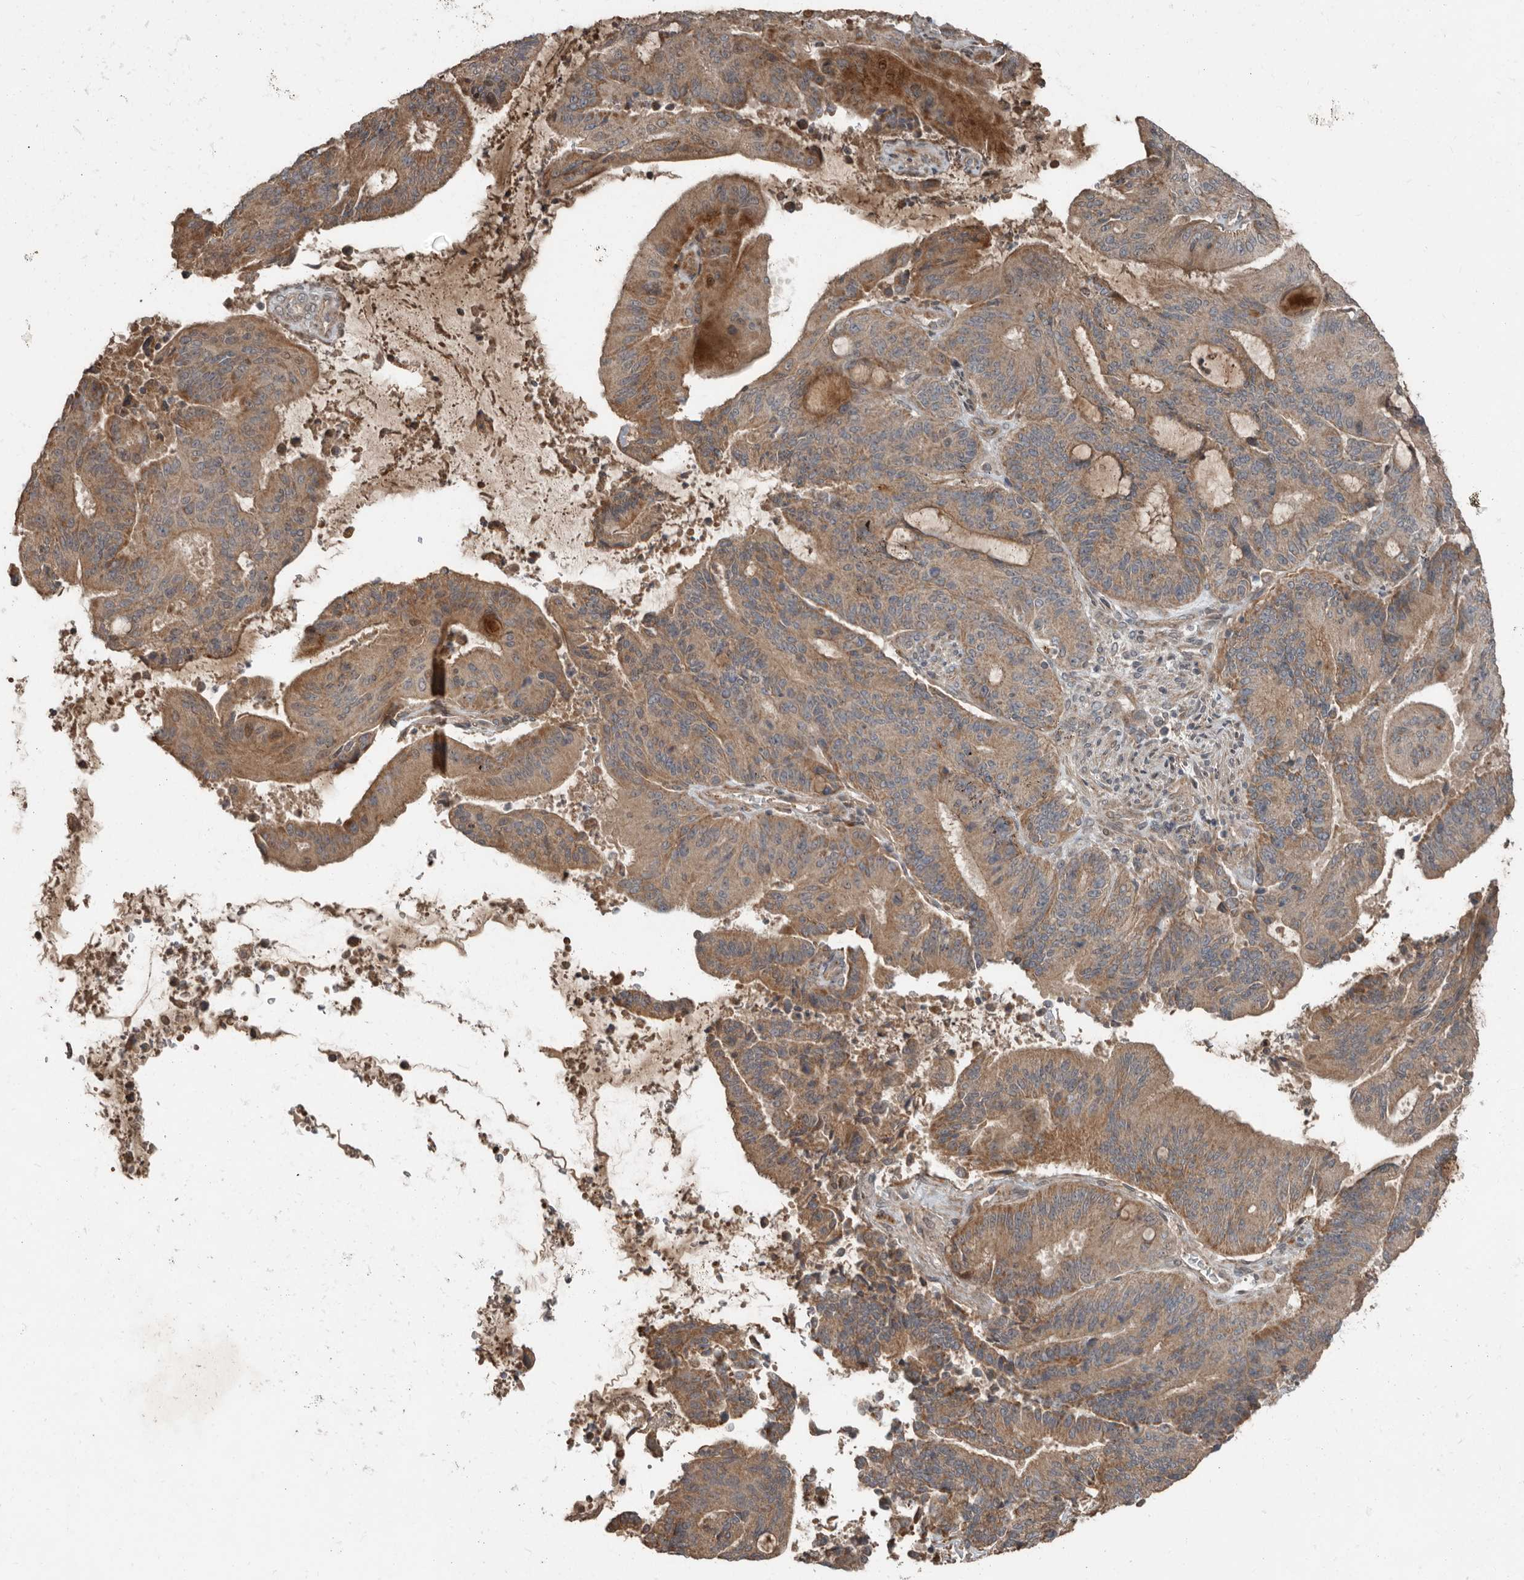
{"staining": {"intensity": "moderate", "quantity": ">75%", "location": "cytoplasmic/membranous"}, "tissue": "liver cancer", "cell_type": "Tumor cells", "image_type": "cancer", "snomed": [{"axis": "morphology", "description": "Normal tissue, NOS"}, {"axis": "morphology", "description": "Cholangiocarcinoma"}, {"axis": "topography", "description": "Liver"}, {"axis": "topography", "description": "Peripheral nerve tissue"}], "caption": "Cholangiocarcinoma (liver) was stained to show a protein in brown. There is medium levels of moderate cytoplasmic/membranous expression in approximately >75% of tumor cells.", "gene": "SLC6A7", "patient": {"sex": "female", "age": 73}}